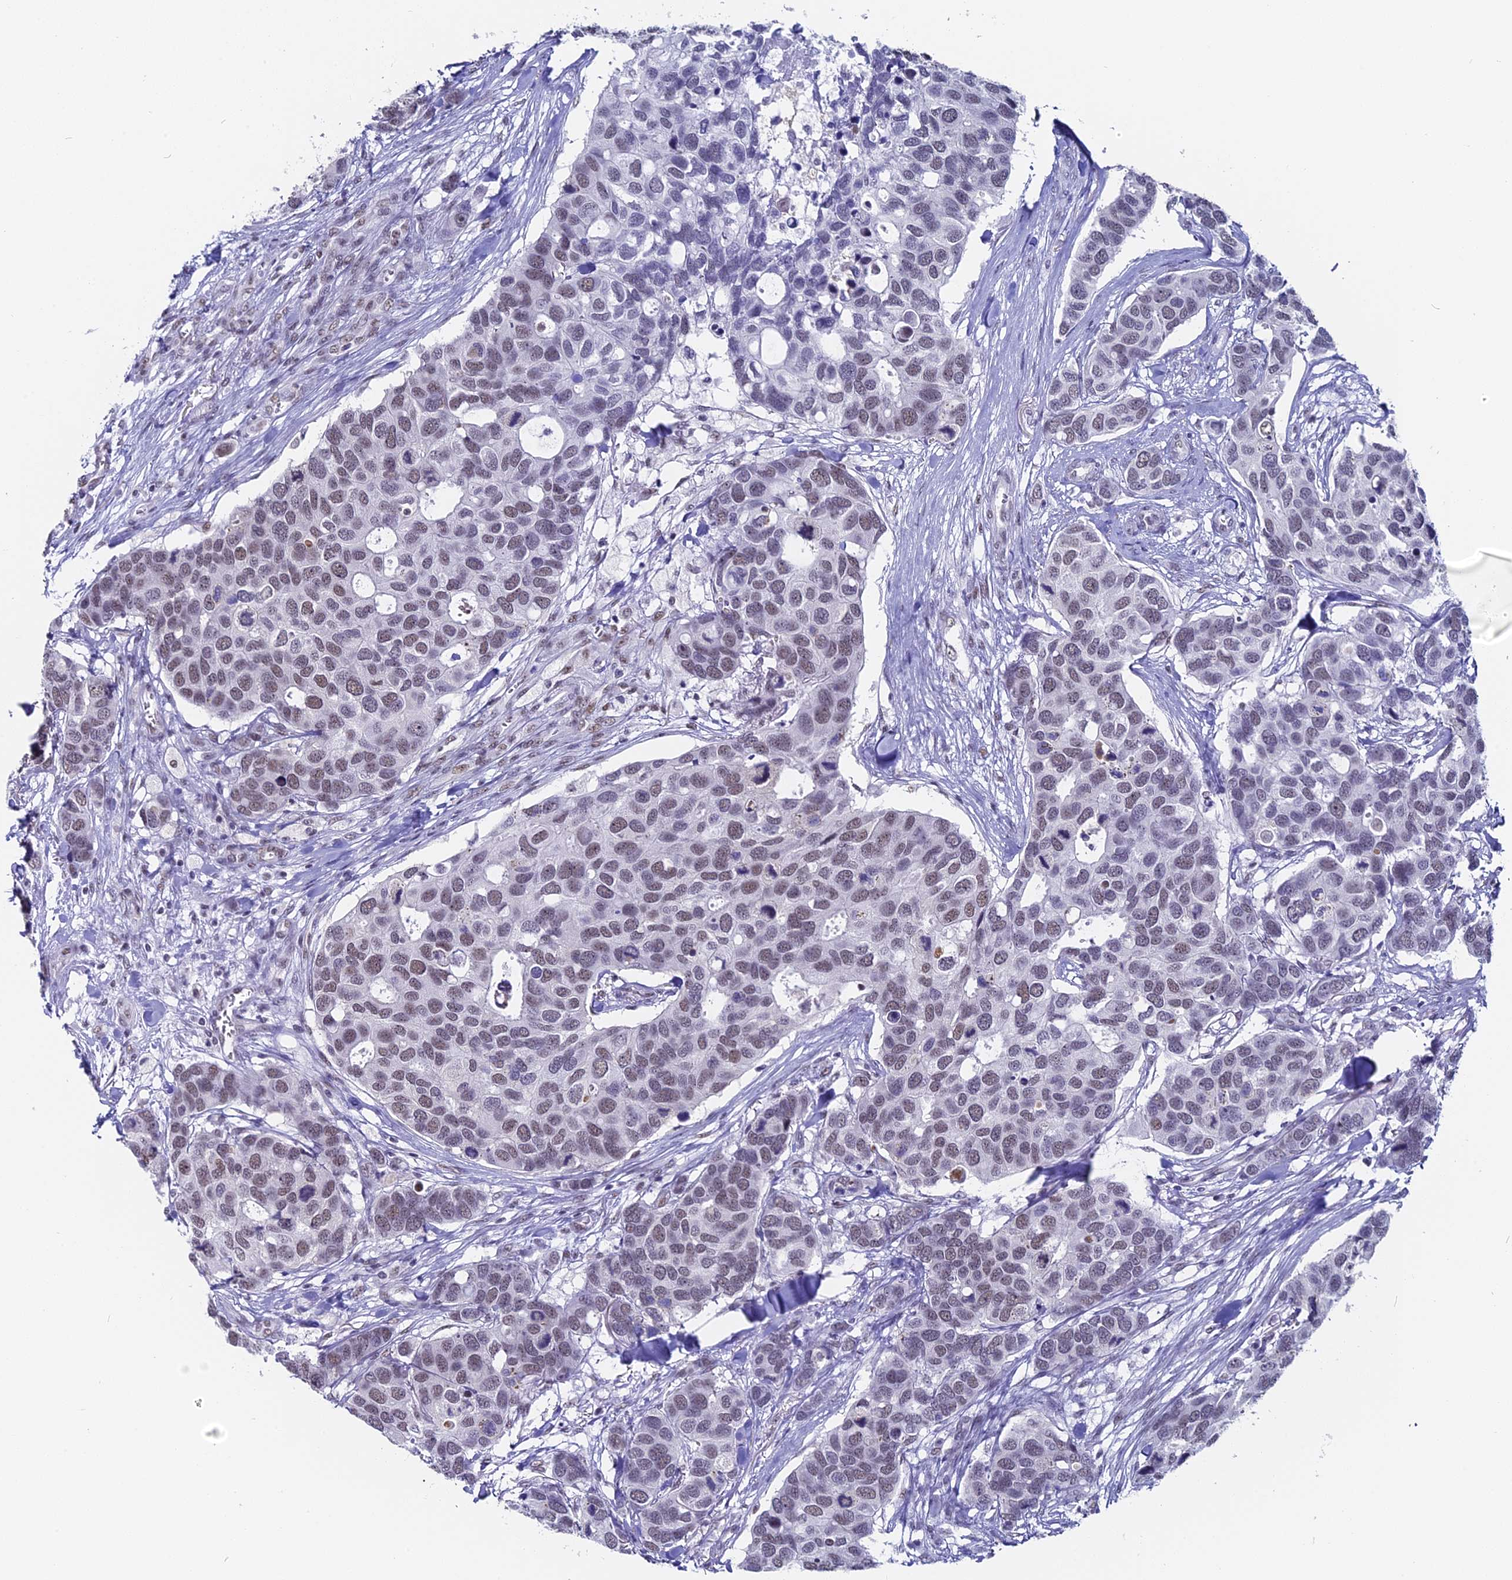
{"staining": {"intensity": "weak", "quantity": "25%-75%", "location": "nuclear"}, "tissue": "breast cancer", "cell_type": "Tumor cells", "image_type": "cancer", "snomed": [{"axis": "morphology", "description": "Duct carcinoma"}, {"axis": "topography", "description": "Breast"}], "caption": "This is a micrograph of IHC staining of breast cancer (invasive ductal carcinoma), which shows weak expression in the nuclear of tumor cells.", "gene": "CD2BP2", "patient": {"sex": "female", "age": 83}}